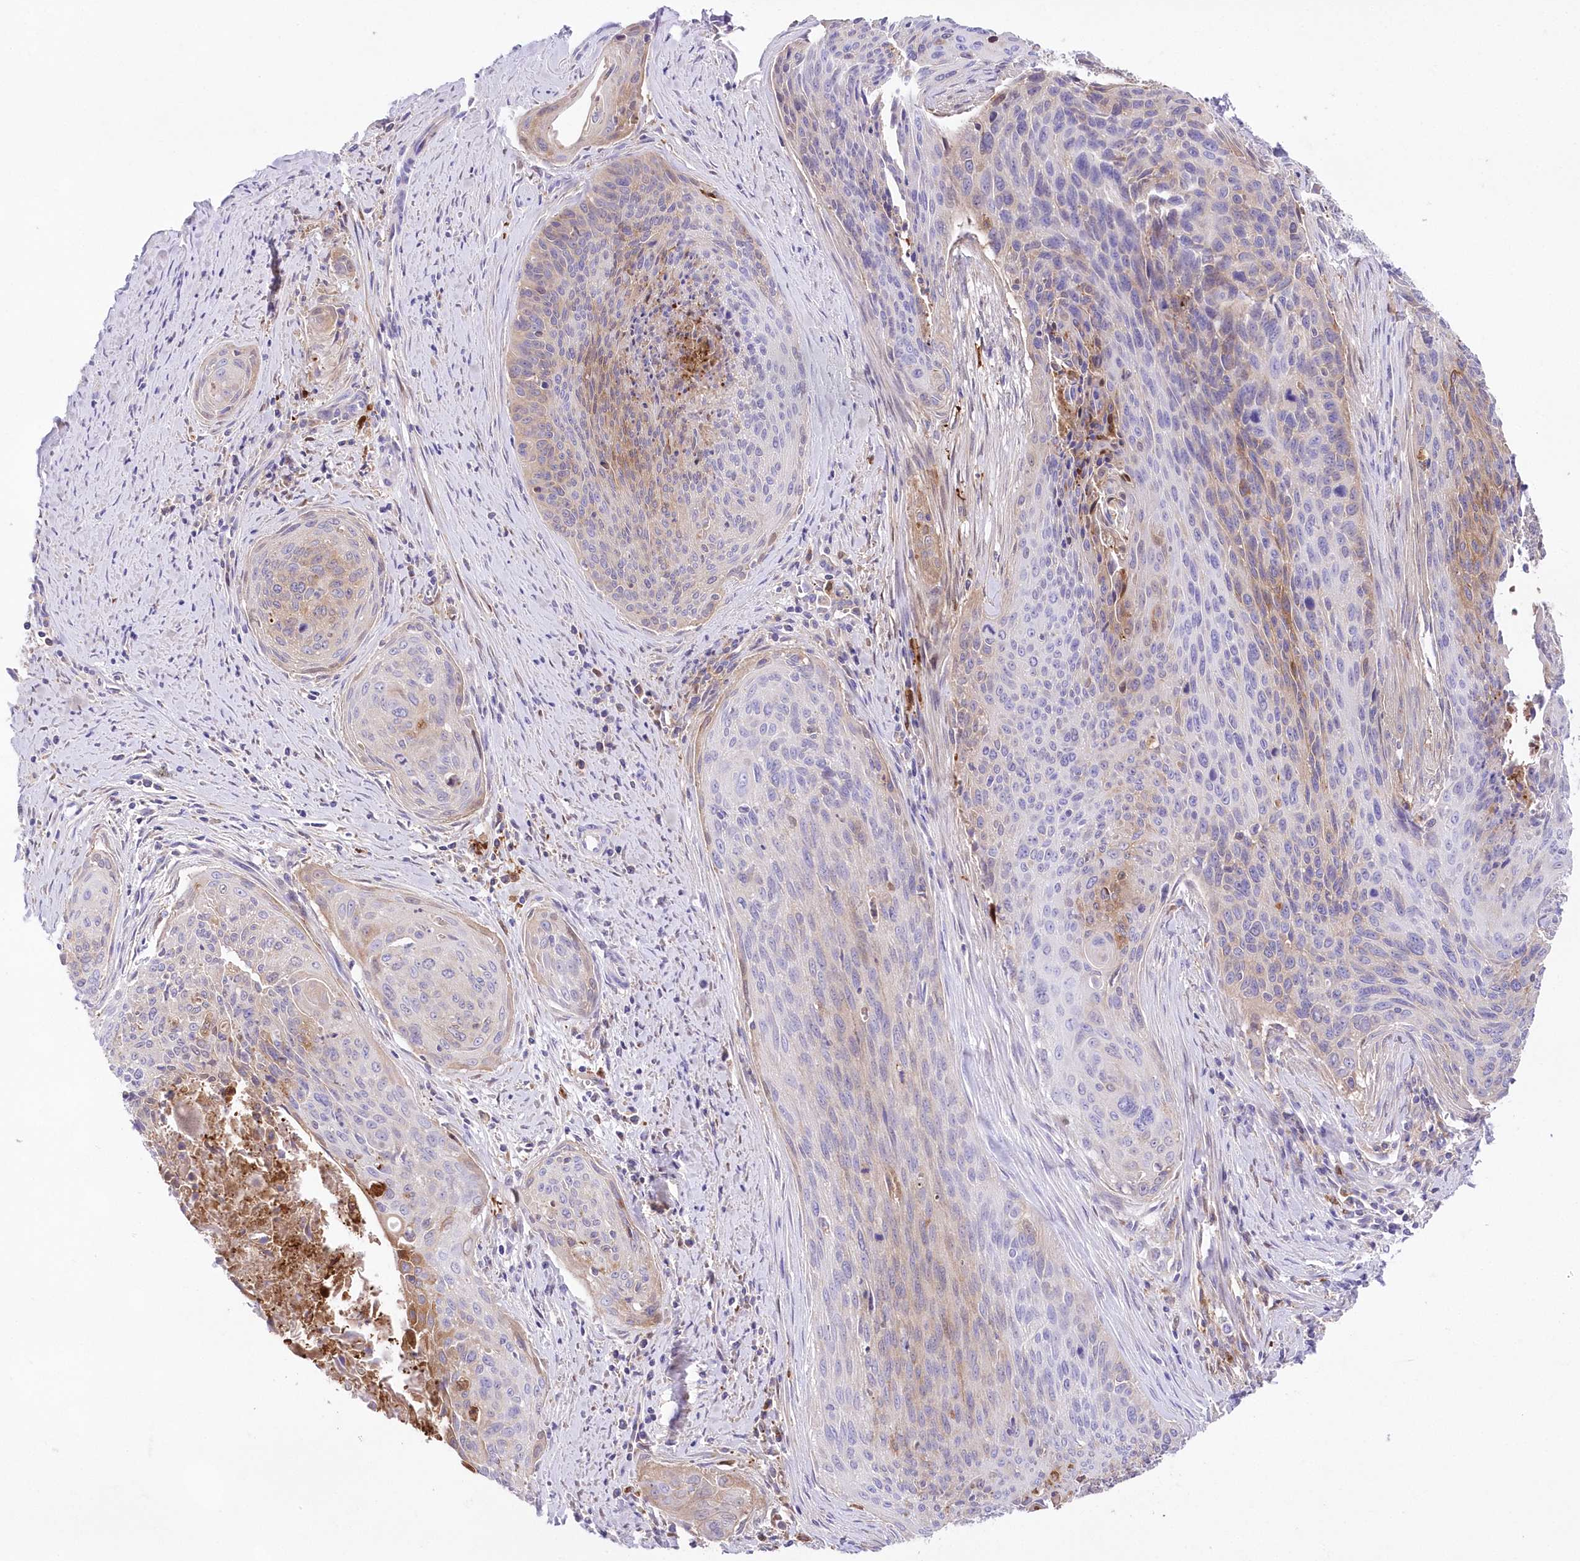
{"staining": {"intensity": "moderate", "quantity": "<25%", "location": "cytoplasmic/membranous"}, "tissue": "cervical cancer", "cell_type": "Tumor cells", "image_type": "cancer", "snomed": [{"axis": "morphology", "description": "Squamous cell carcinoma, NOS"}, {"axis": "topography", "description": "Cervix"}], "caption": "Moderate cytoplasmic/membranous positivity for a protein is appreciated in about <25% of tumor cells of cervical cancer using immunohistochemistry (IHC).", "gene": "DNAJC19", "patient": {"sex": "female", "age": 55}}